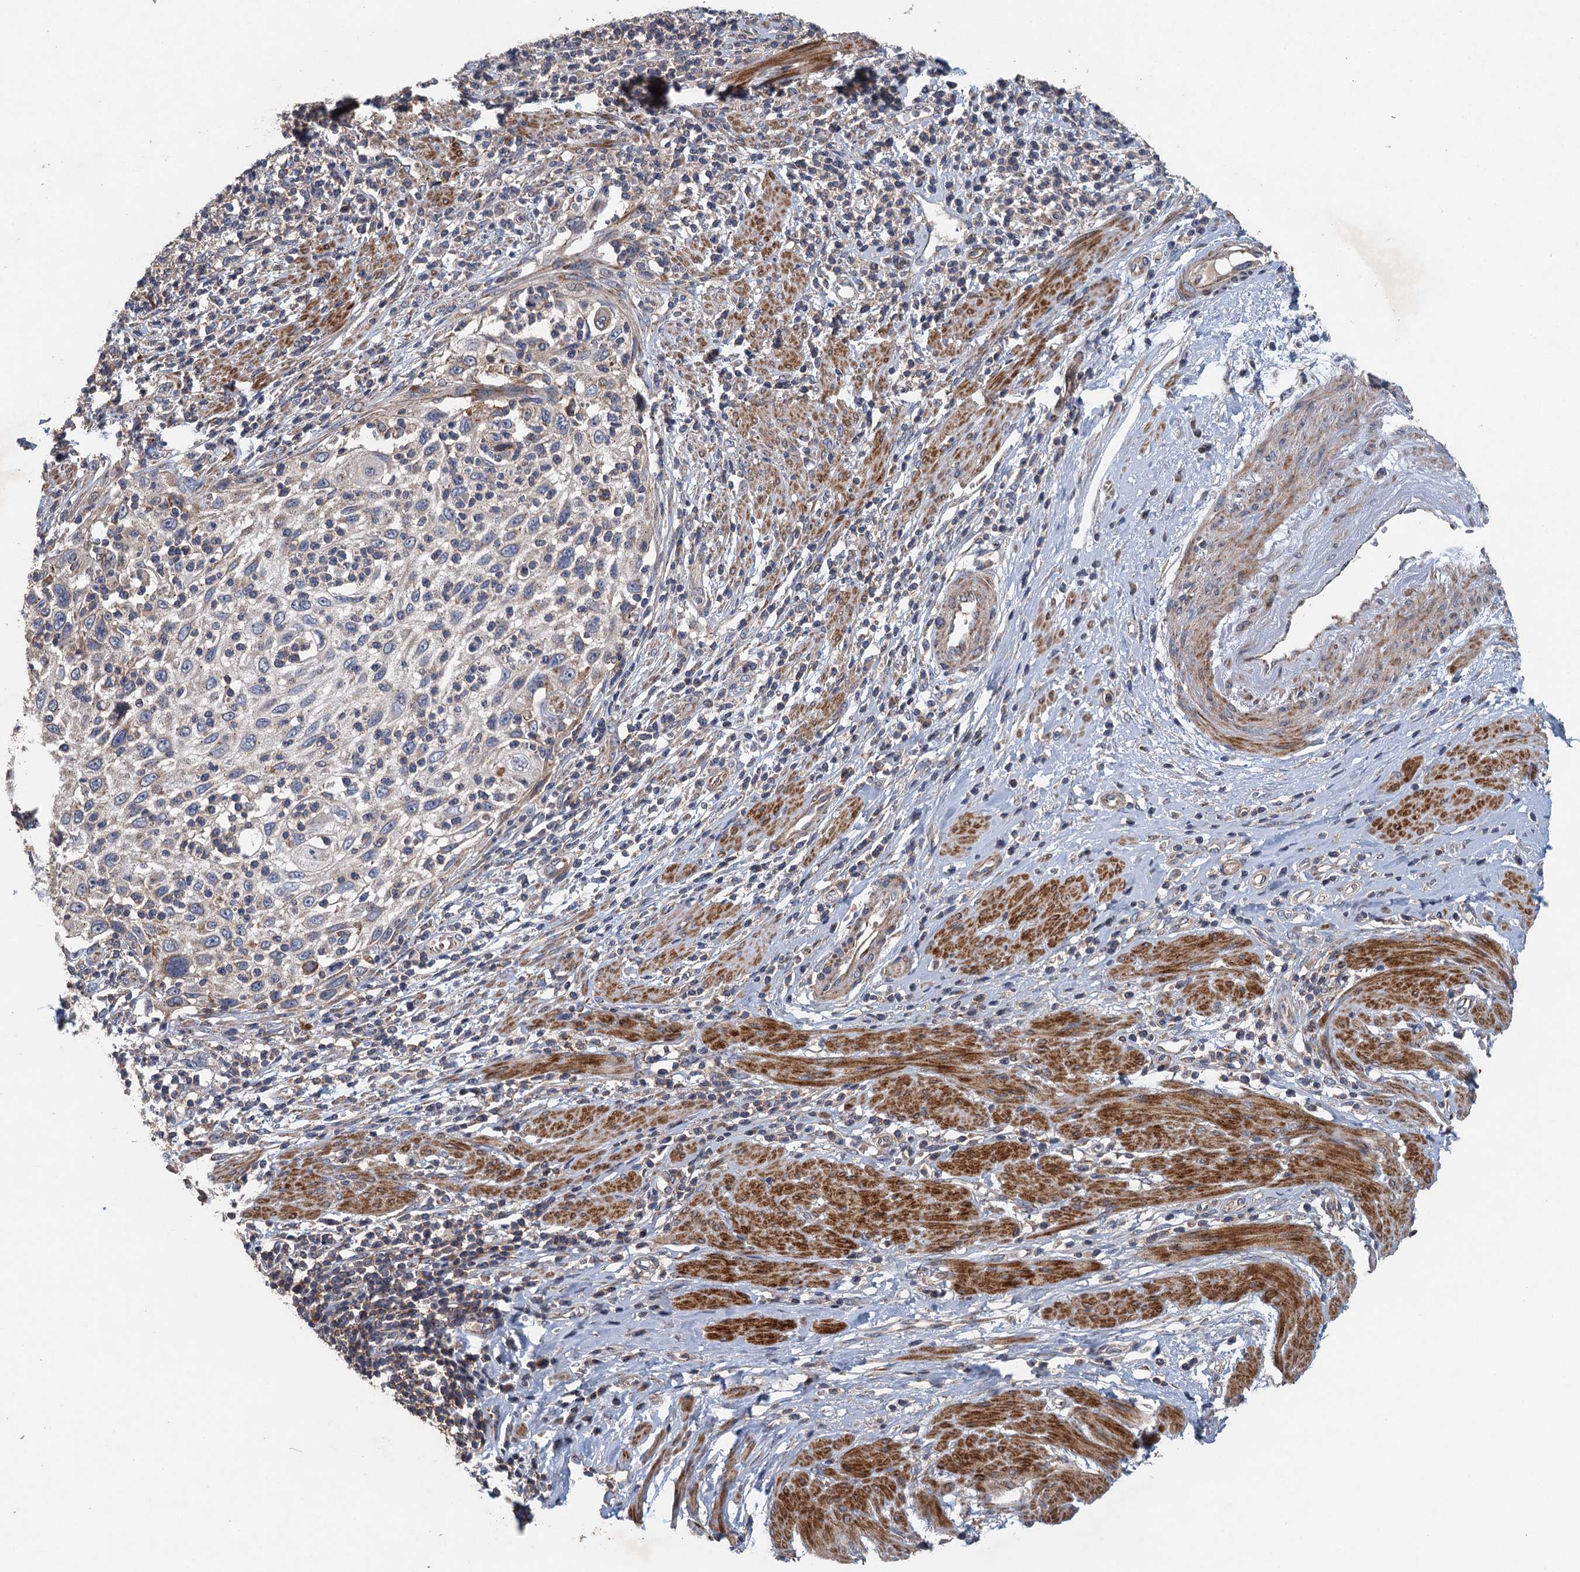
{"staining": {"intensity": "weak", "quantity": "<25%", "location": "cytoplasmic/membranous"}, "tissue": "cervical cancer", "cell_type": "Tumor cells", "image_type": "cancer", "snomed": [{"axis": "morphology", "description": "Squamous cell carcinoma, NOS"}, {"axis": "topography", "description": "Cervix"}], "caption": "The micrograph exhibits no significant staining in tumor cells of squamous cell carcinoma (cervical).", "gene": "BCS1L", "patient": {"sex": "female", "age": 70}}